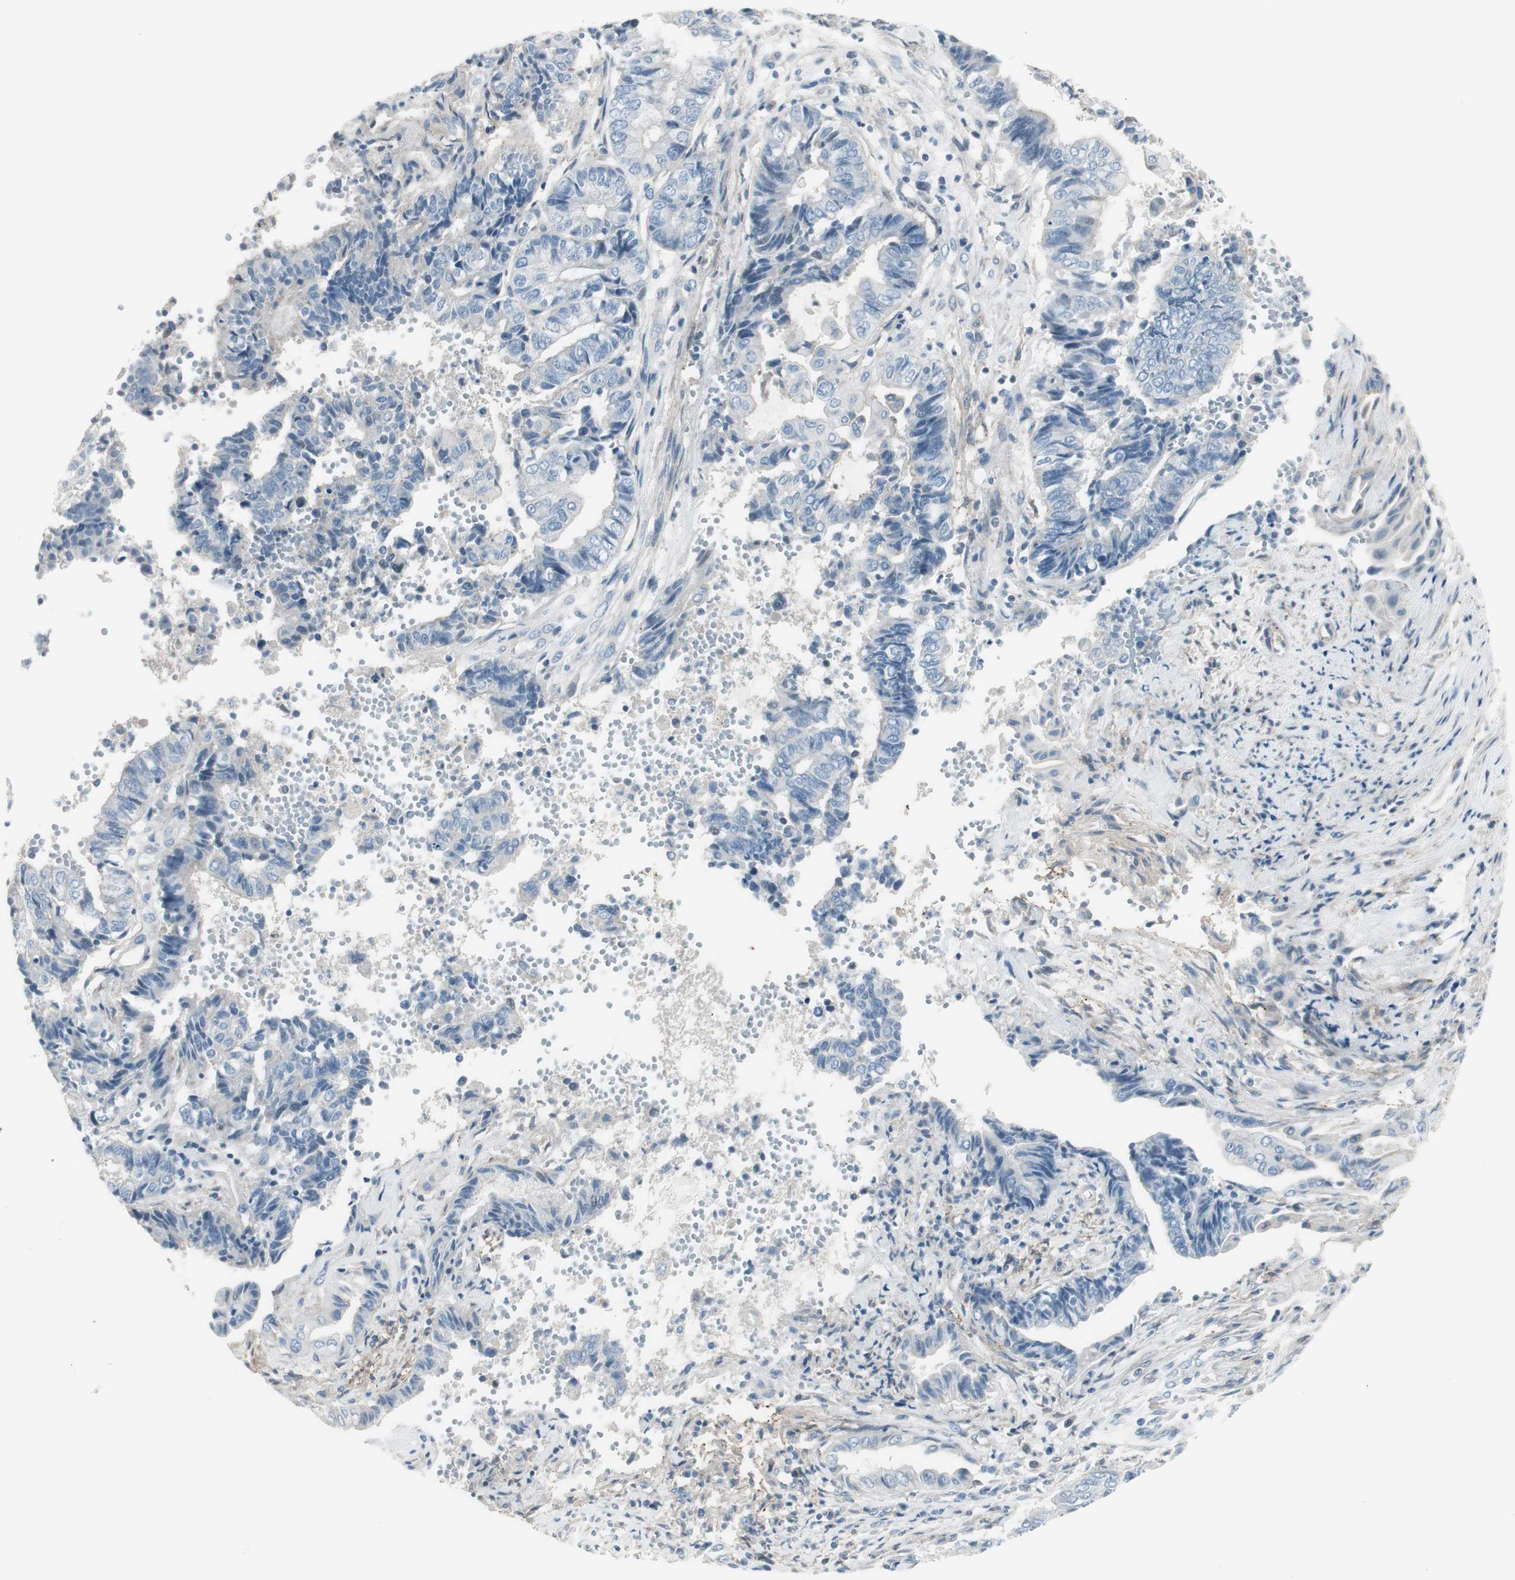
{"staining": {"intensity": "negative", "quantity": "none", "location": "none"}, "tissue": "endometrial cancer", "cell_type": "Tumor cells", "image_type": "cancer", "snomed": [{"axis": "morphology", "description": "Adenocarcinoma, NOS"}, {"axis": "topography", "description": "Uterus"}, {"axis": "topography", "description": "Endometrium"}], "caption": "Tumor cells are negative for brown protein staining in endometrial cancer. (DAB (3,3'-diaminobenzidine) immunohistochemistry with hematoxylin counter stain).", "gene": "CACNA2D1", "patient": {"sex": "female", "age": 70}}